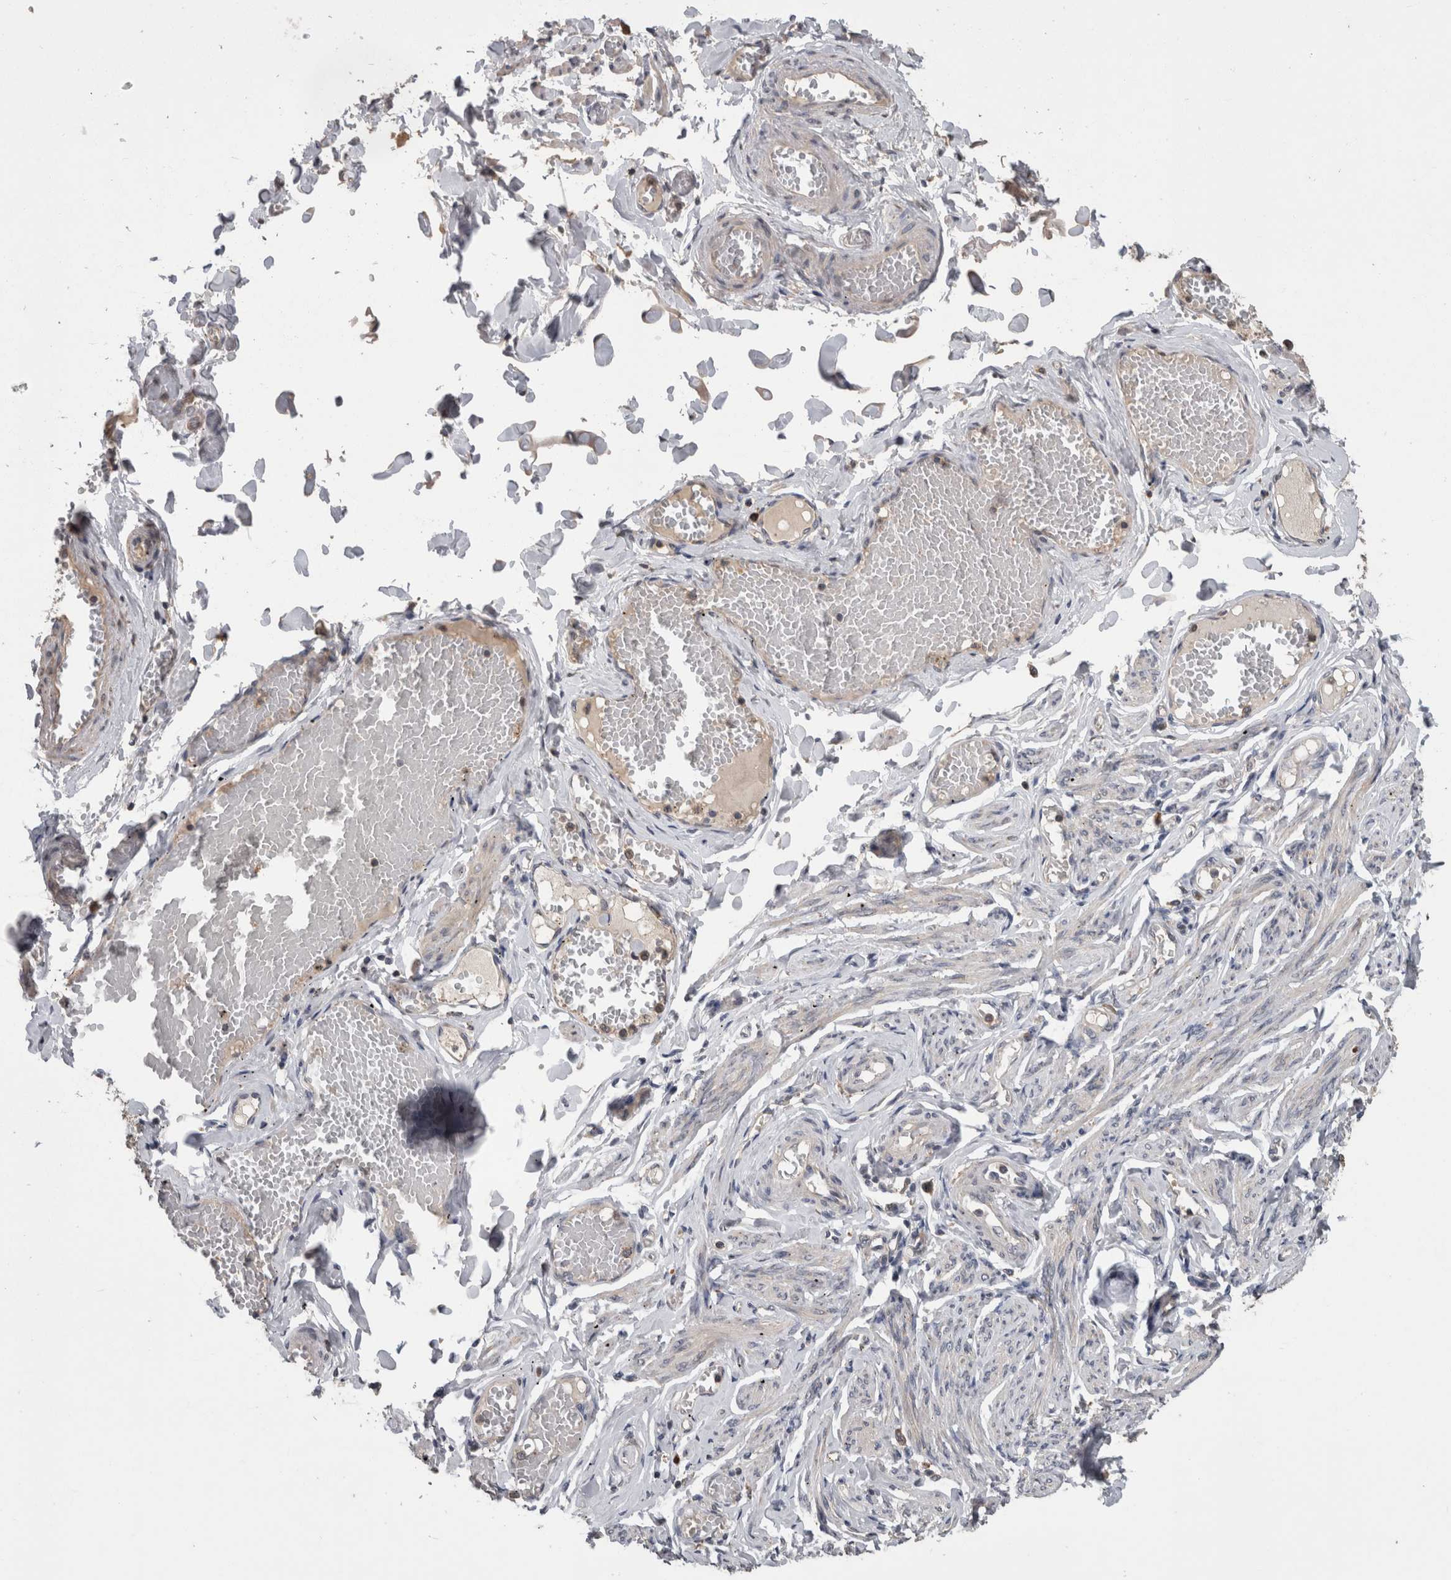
{"staining": {"intensity": "weak", "quantity": ">75%", "location": "cytoplasmic/membranous"}, "tissue": "adipose tissue", "cell_type": "Adipocytes", "image_type": "normal", "snomed": [{"axis": "morphology", "description": "Normal tissue, NOS"}, {"axis": "topography", "description": "Vascular tissue"}, {"axis": "topography", "description": "Fallopian tube"}, {"axis": "topography", "description": "Ovary"}], "caption": "This micrograph exhibits benign adipose tissue stained with IHC to label a protein in brown. The cytoplasmic/membranous of adipocytes show weak positivity for the protein. Nuclei are counter-stained blue.", "gene": "ANXA13", "patient": {"sex": "female", "age": 67}}